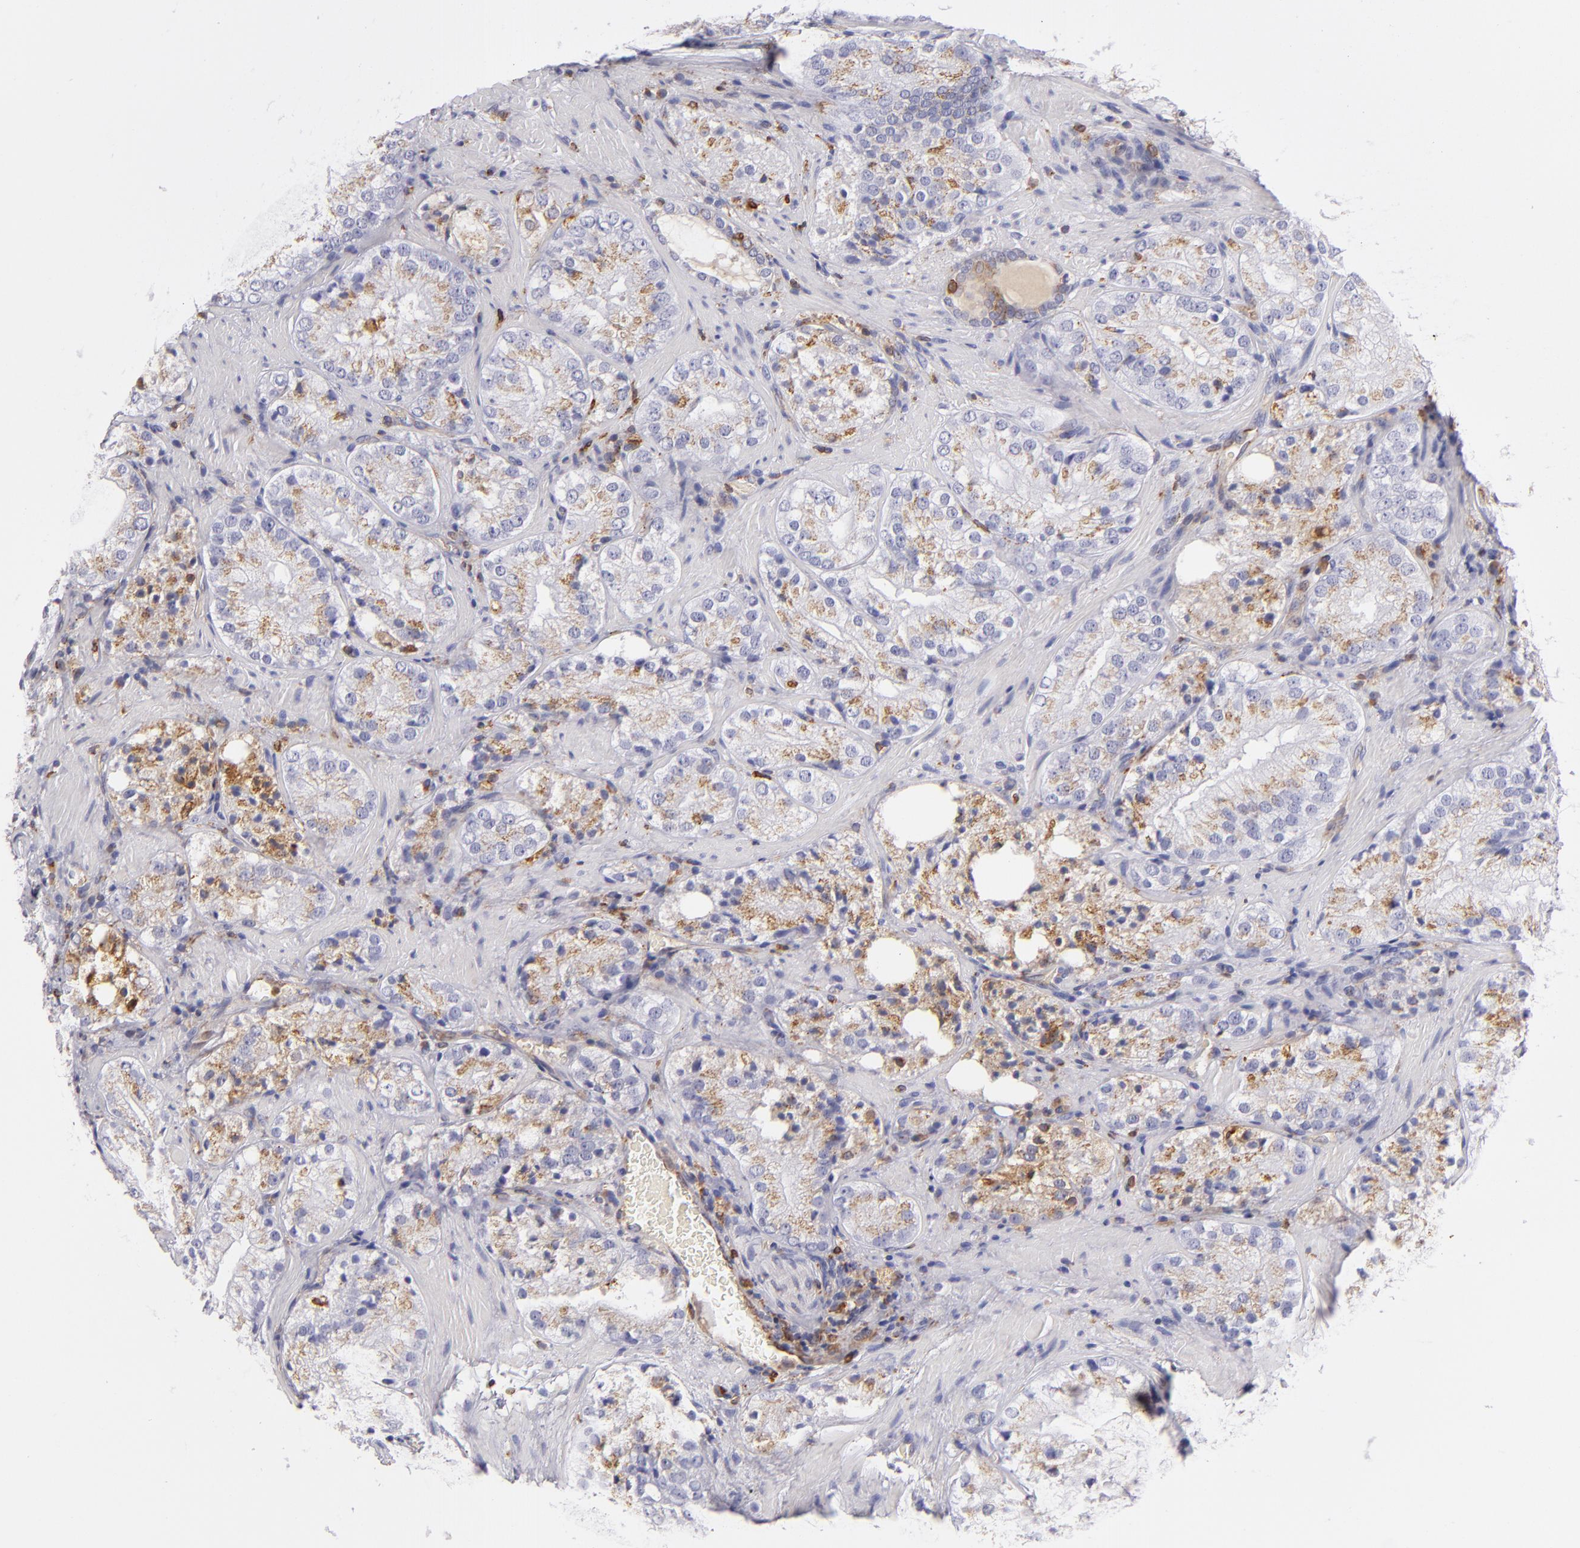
{"staining": {"intensity": "weak", "quantity": "25%-75%", "location": "cytoplasmic/membranous"}, "tissue": "prostate cancer", "cell_type": "Tumor cells", "image_type": "cancer", "snomed": [{"axis": "morphology", "description": "Adenocarcinoma, Low grade"}, {"axis": "topography", "description": "Prostate"}], "caption": "A brown stain shows weak cytoplasmic/membranous staining of a protein in adenocarcinoma (low-grade) (prostate) tumor cells.", "gene": "CD74", "patient": {"sex": "male", "age": 60}}